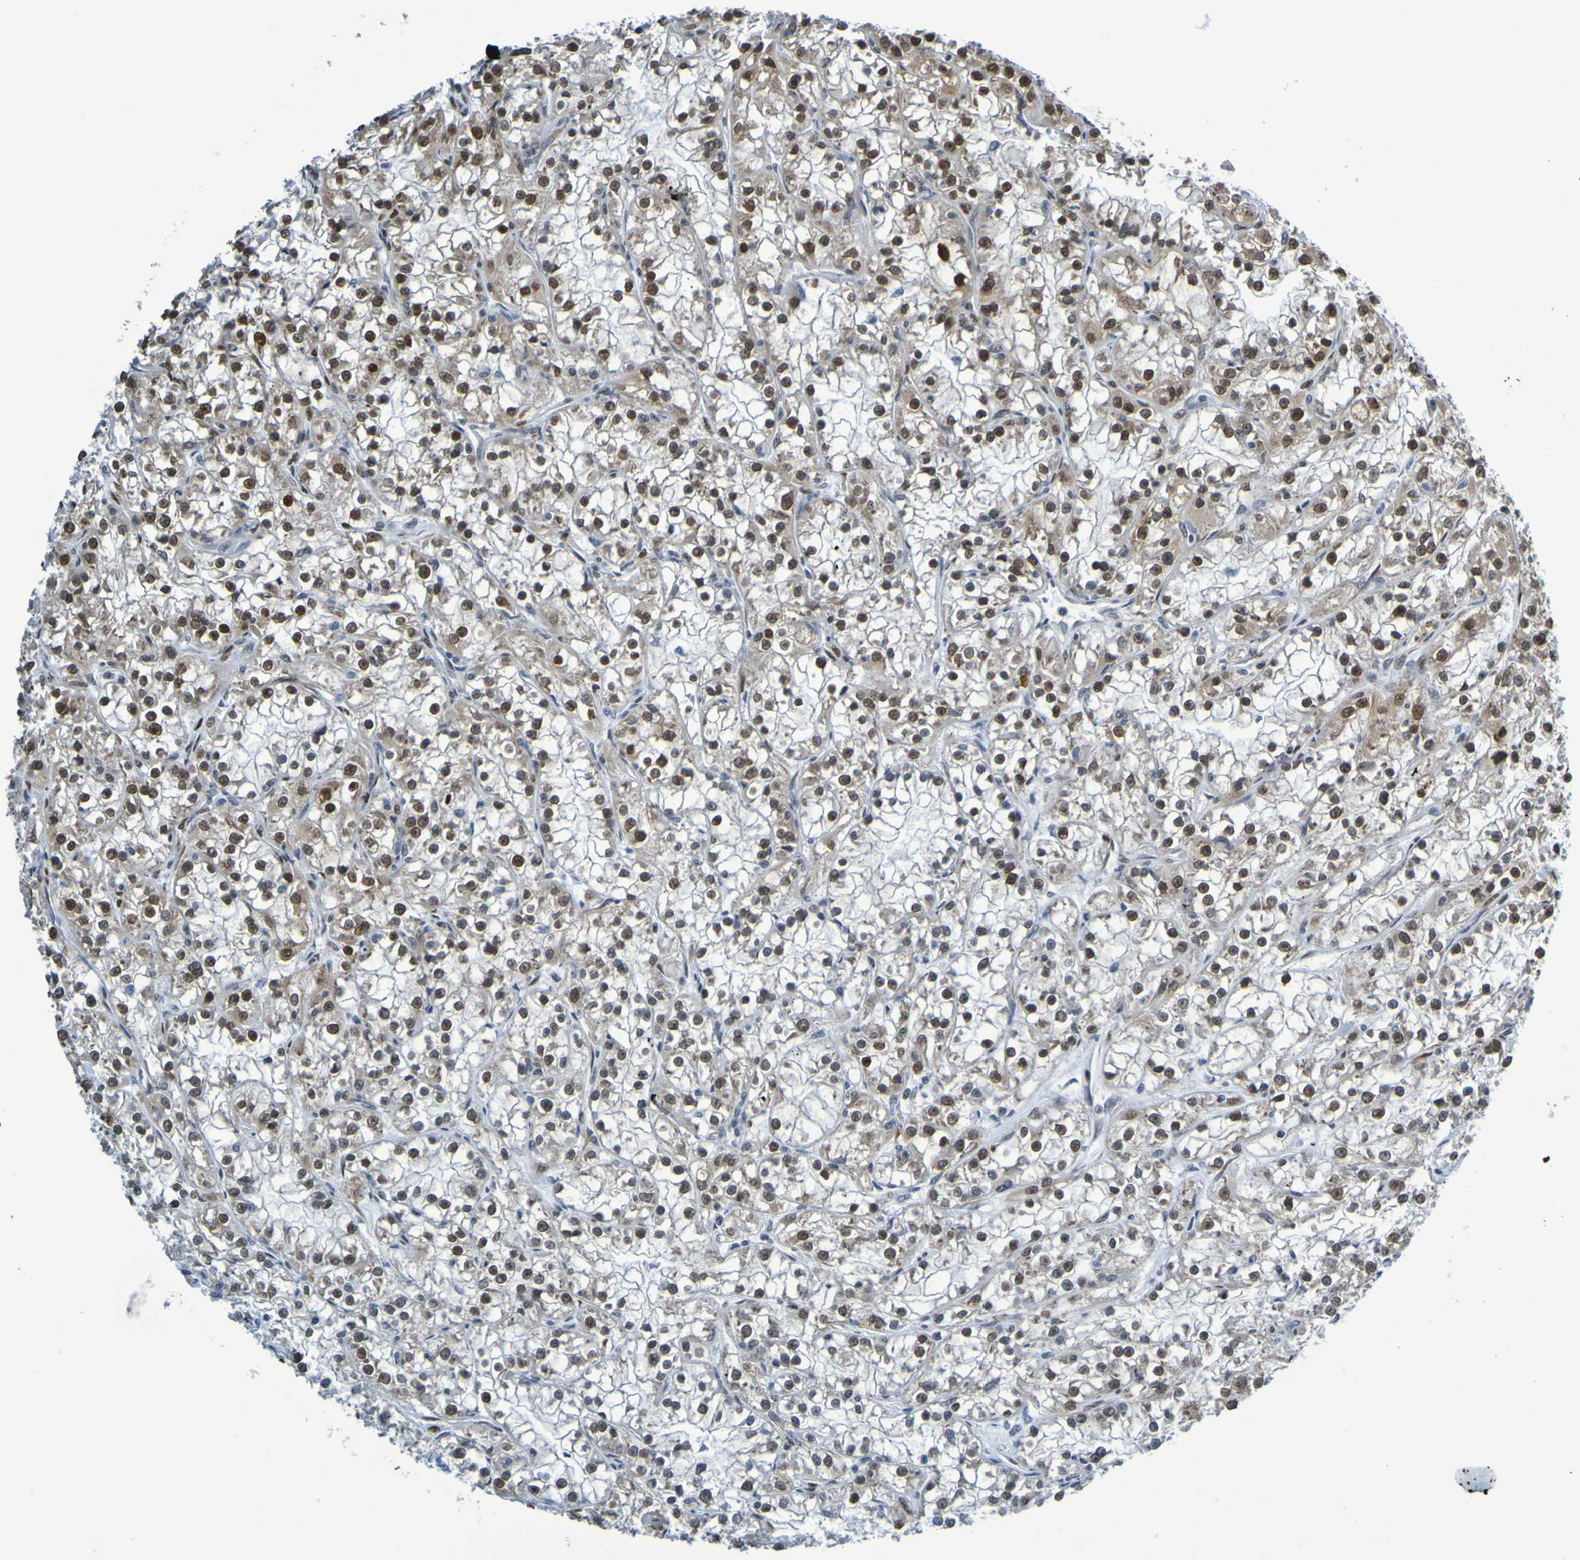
{"staining": {"intensity": "strong", "quantity": ">75%", "location": "nuclear"}, "tissue": "renal cancer", "cell_type": "Tumor cells", "image_type": "cancer", "snomed": [{"axis": "morphology", "description": "Adenocarcinoma, NOS"}, {"axis": "topography", "description": "Kidney"}], "caption": "Tumor cells show high levels of strong nuclear positivity in about >75% of cells in human renal cancer (adenocarcinoma).", "gene": "HDAC2", "patient": {"sex": "female", "age": 52}}